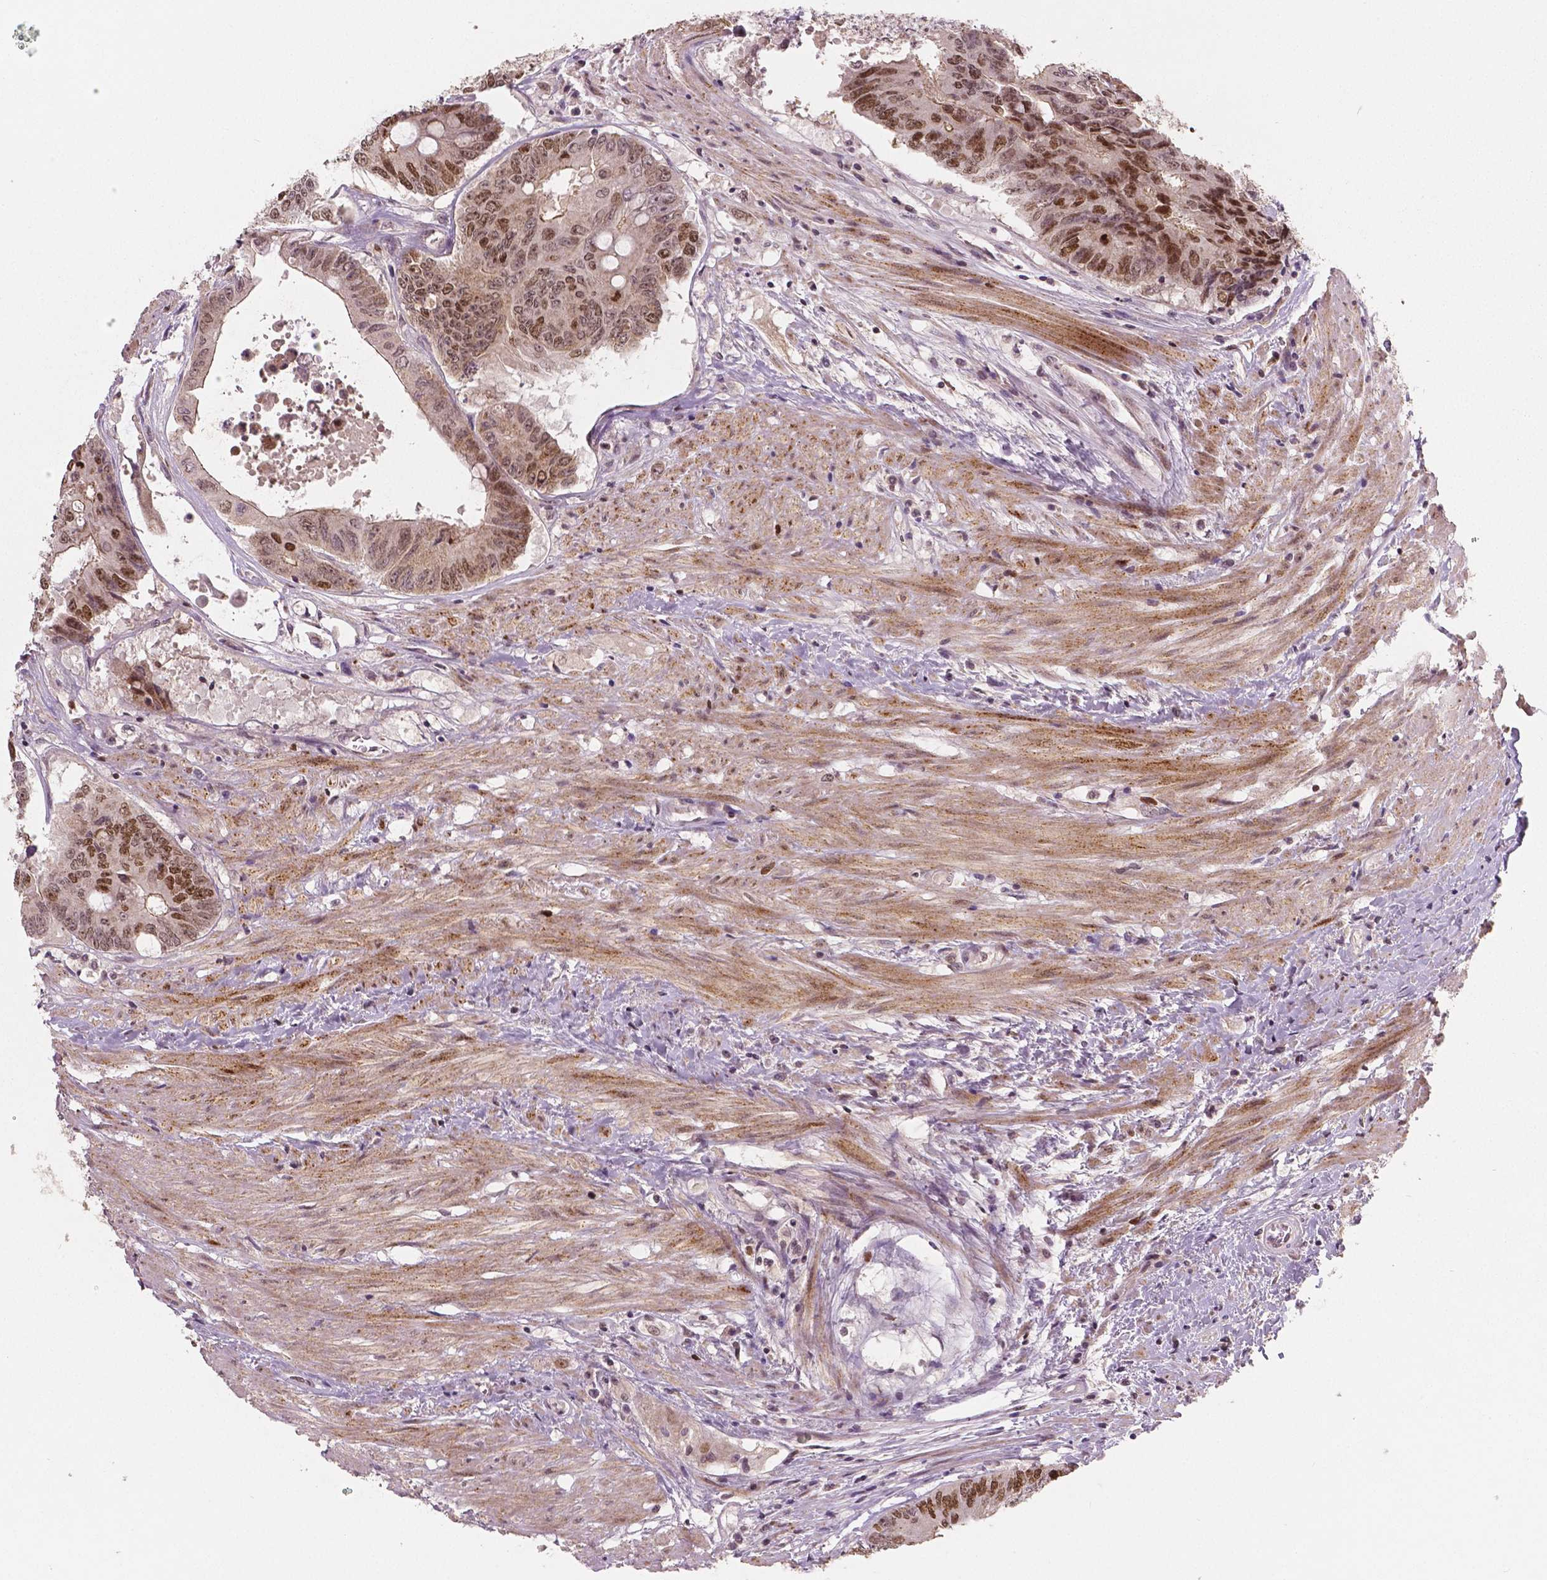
{"staining": {"intensity": "strong", "quantity": "25%-75%", "location": "cytoplasmic/membranous,nuclear"}, "tissue": "colorectal cancer", "cell_type": "Tumor cells", "image_type": "cancer", "snomed": [{"axis": "morphology", "description": "Adenocarcinoma, NOS"}, {"axis": "topography", "description": "Rectum"}], "caption": "Immunohistochemistry (IHC) staining of colorectal adenocarcinoma, which shows high levels of strong cytoplasmic/membranous and nuclear expression in approximately 25%-75% of tumor cells indicating strong cytoplasmic/membranous and nuclear protein positivity. The staining was performed using DAB (3,3'-diaminobenzidine) (brown) for protein detection and nuclei were counterstained in hematoxylin (blue).", "gene": "NSD2", "patient": {"sex": "male", "age": 59}}